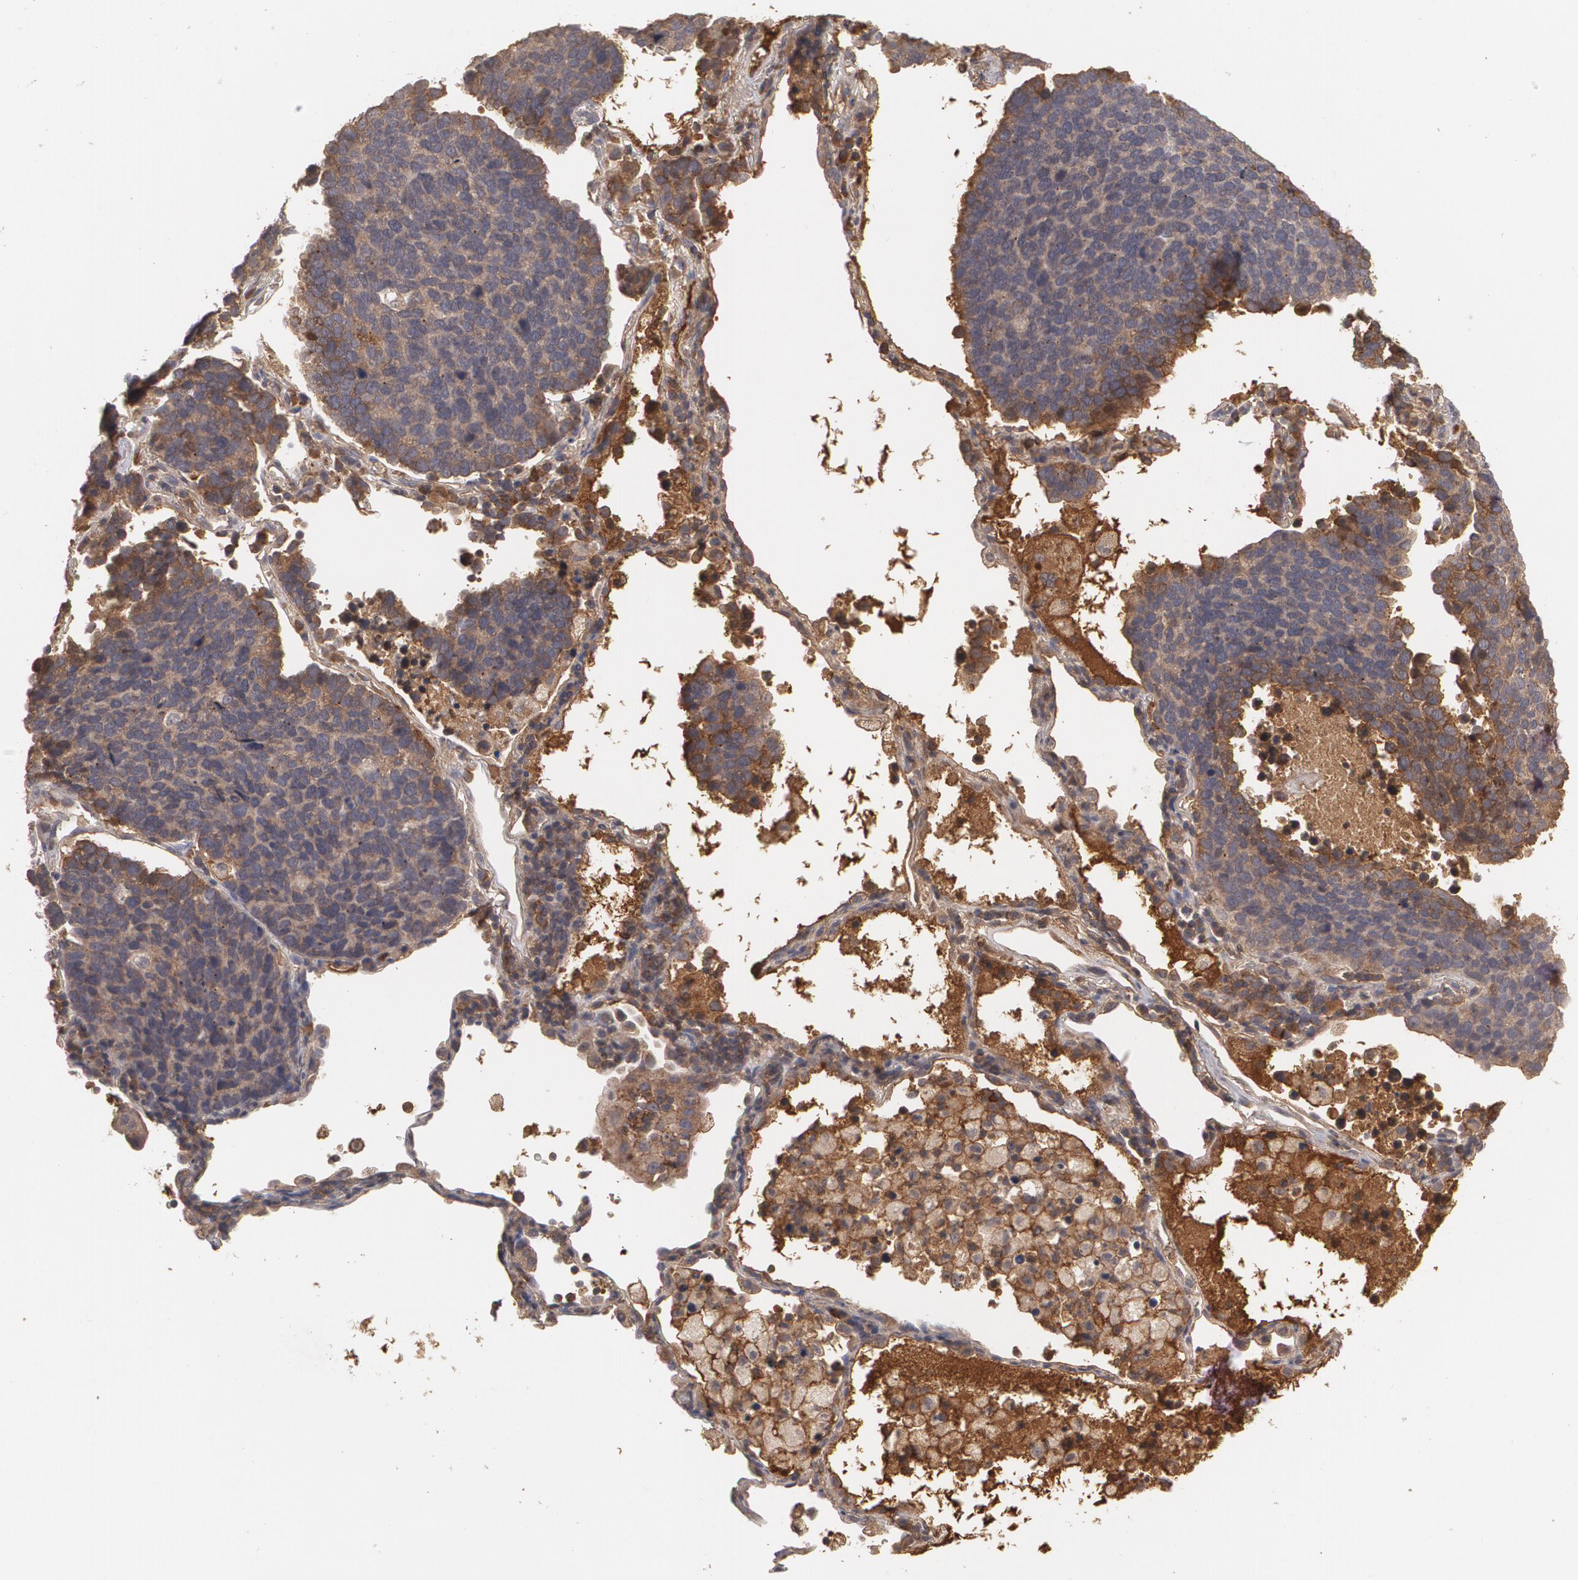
{"staining": {"intensity": "moderate", "quantity": ">75%", "location": "cytoplasmic/membranous"}, "tissue": "lung cancer", "cell_type": "Tumor cells", "image_type": "cancer", "snomed": [{"axis": "morphology", "description": "Neoplasm, malignant, NOS"}, {"axis": "topography", "description": "Lung"}], "caption": "Human lung cancer (neoplasm (malignant)) stained for a protein (brown) exhibits moderate cytoplasmic/membranous positive expression in approximately >75% of tumor cells.", "gene": "ARF6", "patient": {"sex": "female", "age": 75}}